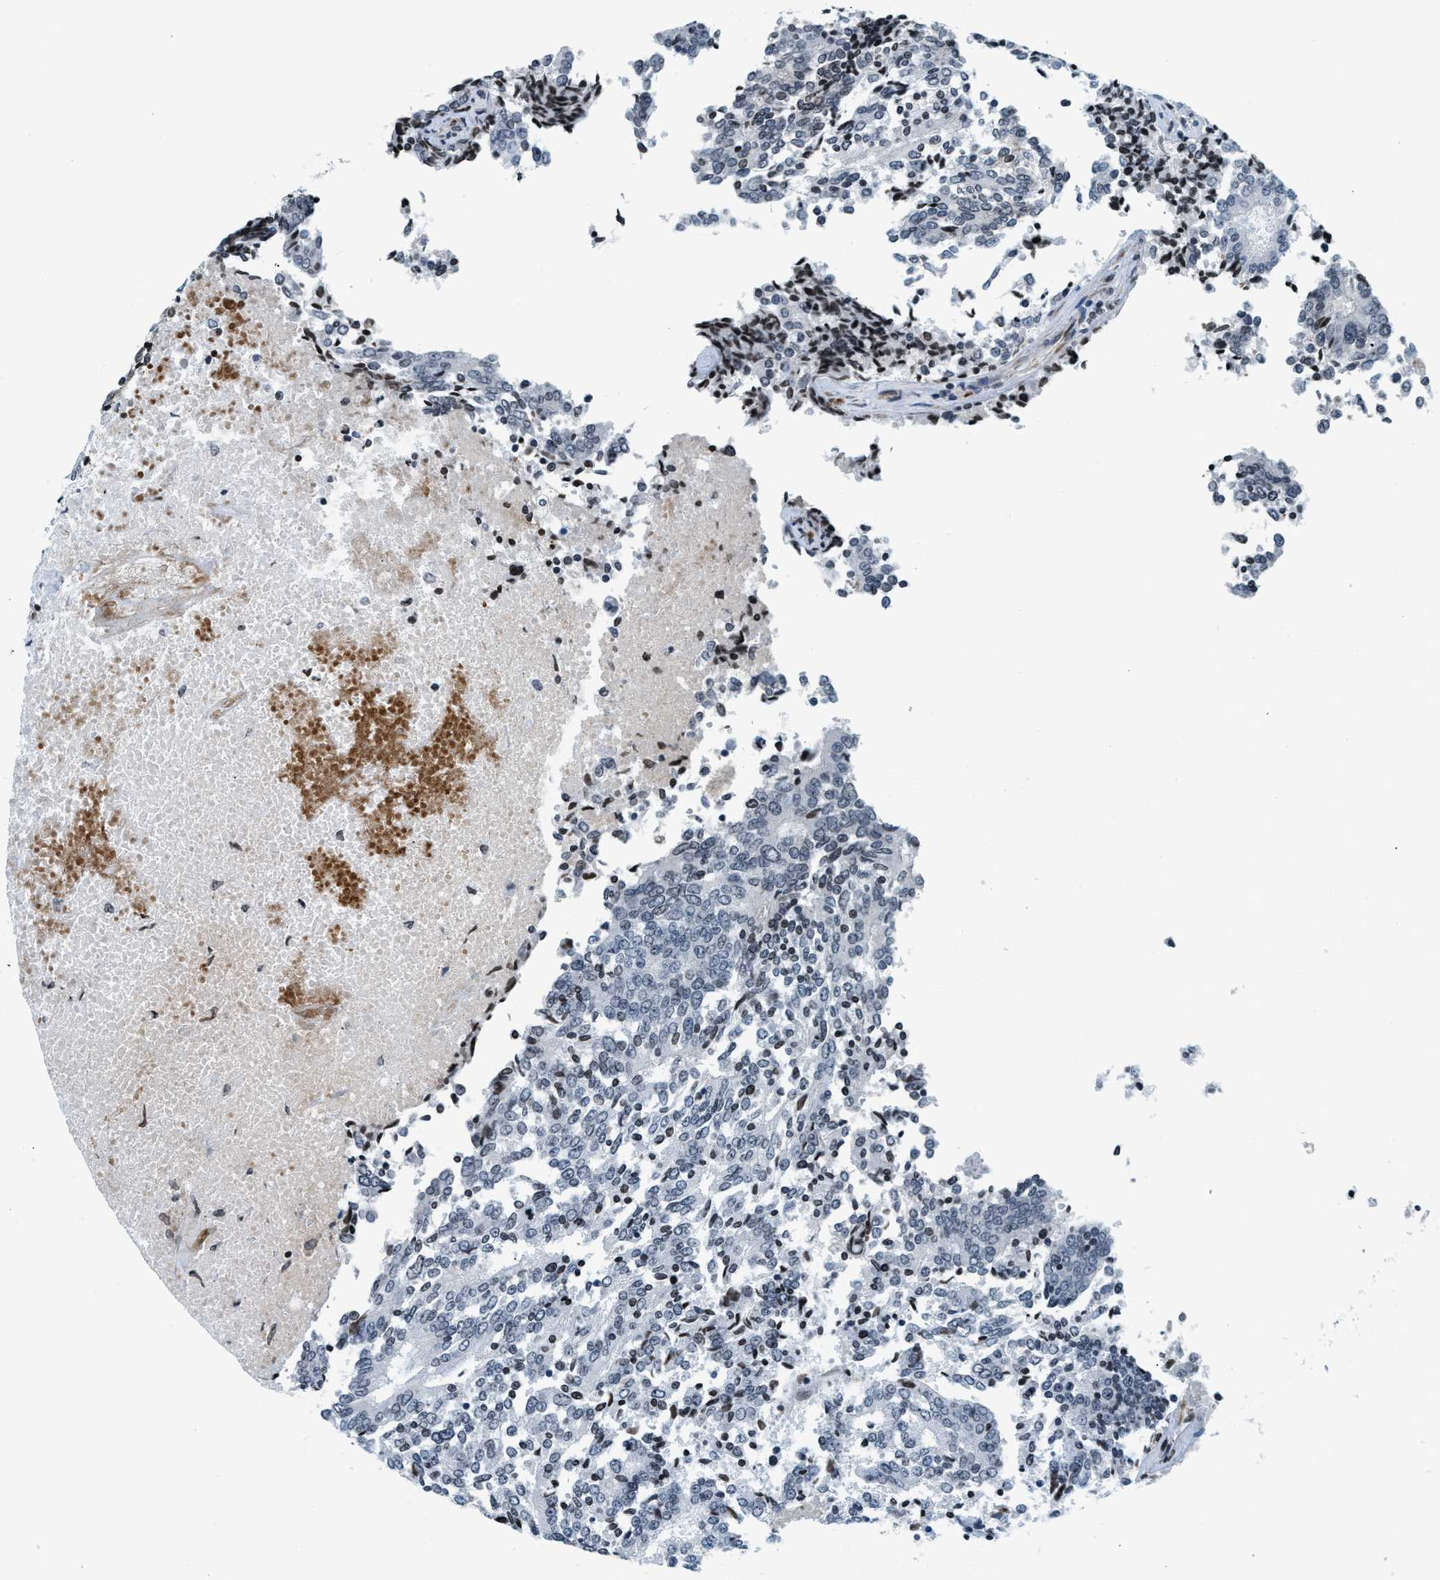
{"staining": {"intensity": "negative", "quantity": "none", "location": "none"}, "tissue": "prostate cancer", "cell_type": "Tumor cells", "image_type": "cancer", "snomed": [{"axis": "morphology", "description": "Normal tissue, NOS"}, {"axis": "morphology", "description": "Adenocarcinoma, High grade"}, {"axis": "topography", "description": "Prostate"}, {"axis": "topography", "description": "Seminal veicle"}], "caption": "Immunohistochemical staining of human prostate cancer (adenocarcinoma (high-grade)) displays no significant positivity in tumor cells.", "gene": "UVRAG", "patient": {"sex": "male", "age": 55}}